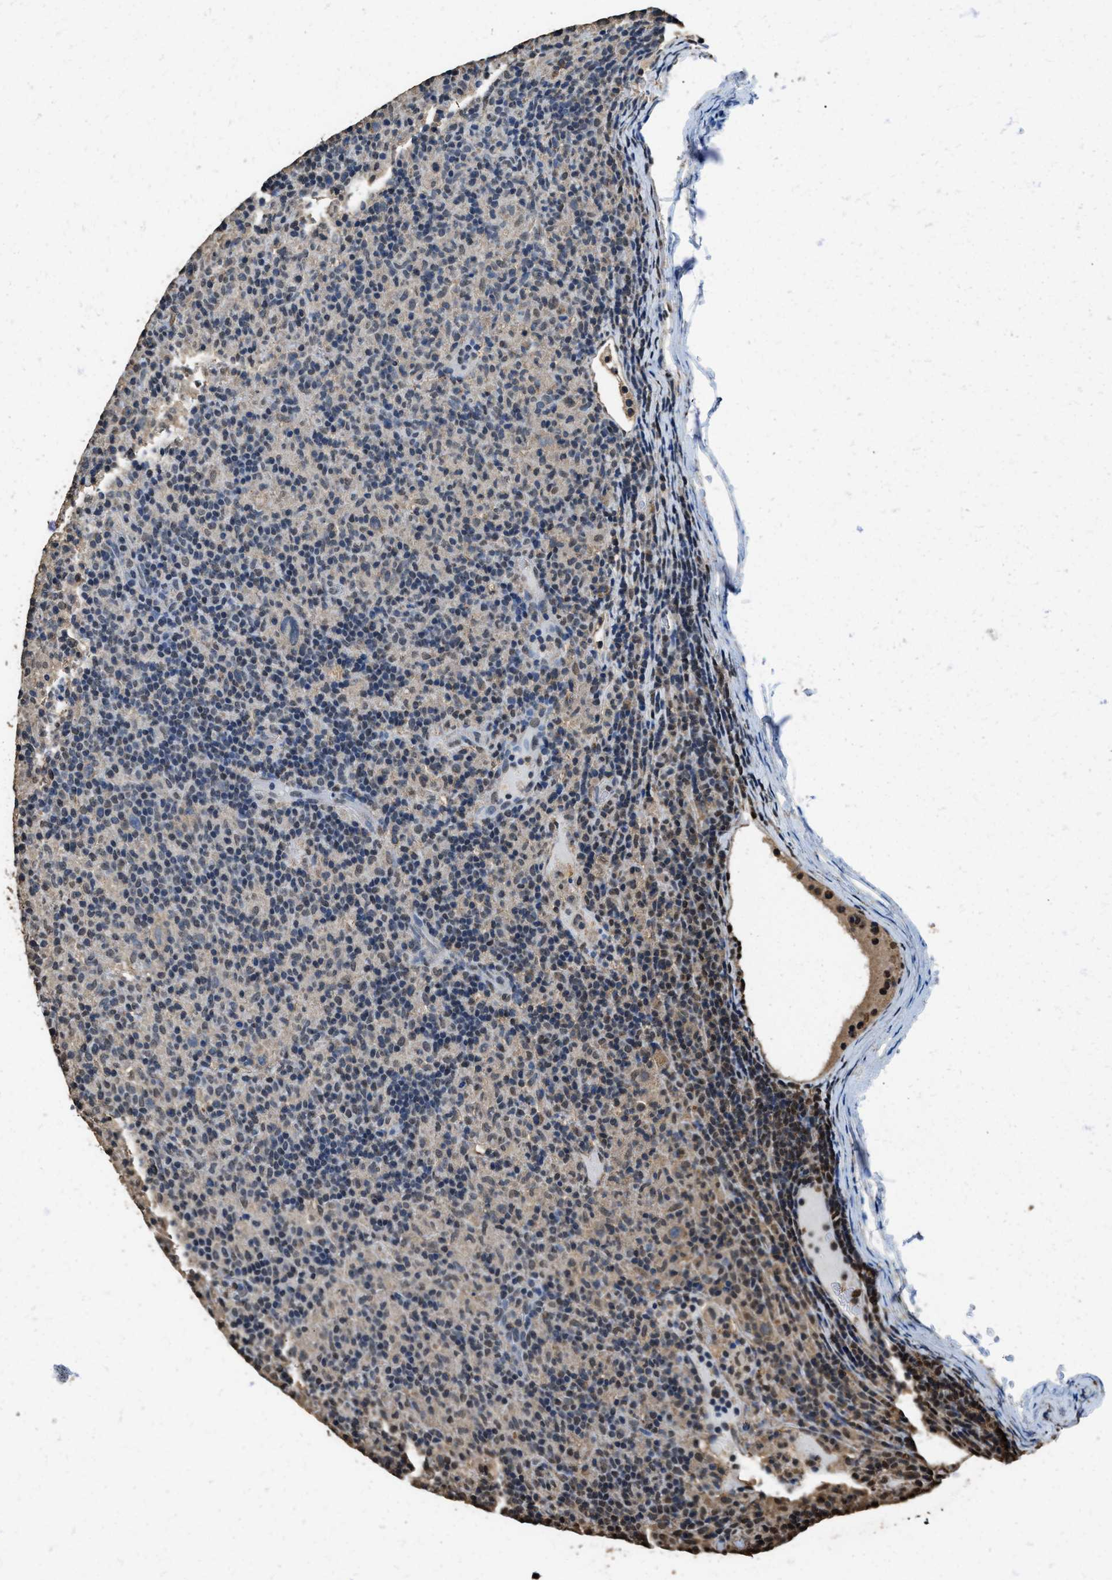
{"staining": {"intensity": "weak", "quantity": "25%-75%", "location": "cytoplasmic/membranous"}, "tissue": "lymphoma", "cell_type": "Tumor cells", "image_type": "cancer", "snomed": [{"axis": "morphology", "description": "Hodgkin's disease, NOS"}, {"axis": "topography", "description": "Lymph node"}], "caption": "There is low levels of weak cytoplasmic/membranous positivity in tumor cells of Hodgkin's disease, as demonstrated by immunohistochemical staining (brown color).", "gene": "GAPDH", "patient": {"sex": "male", "age": 70}}